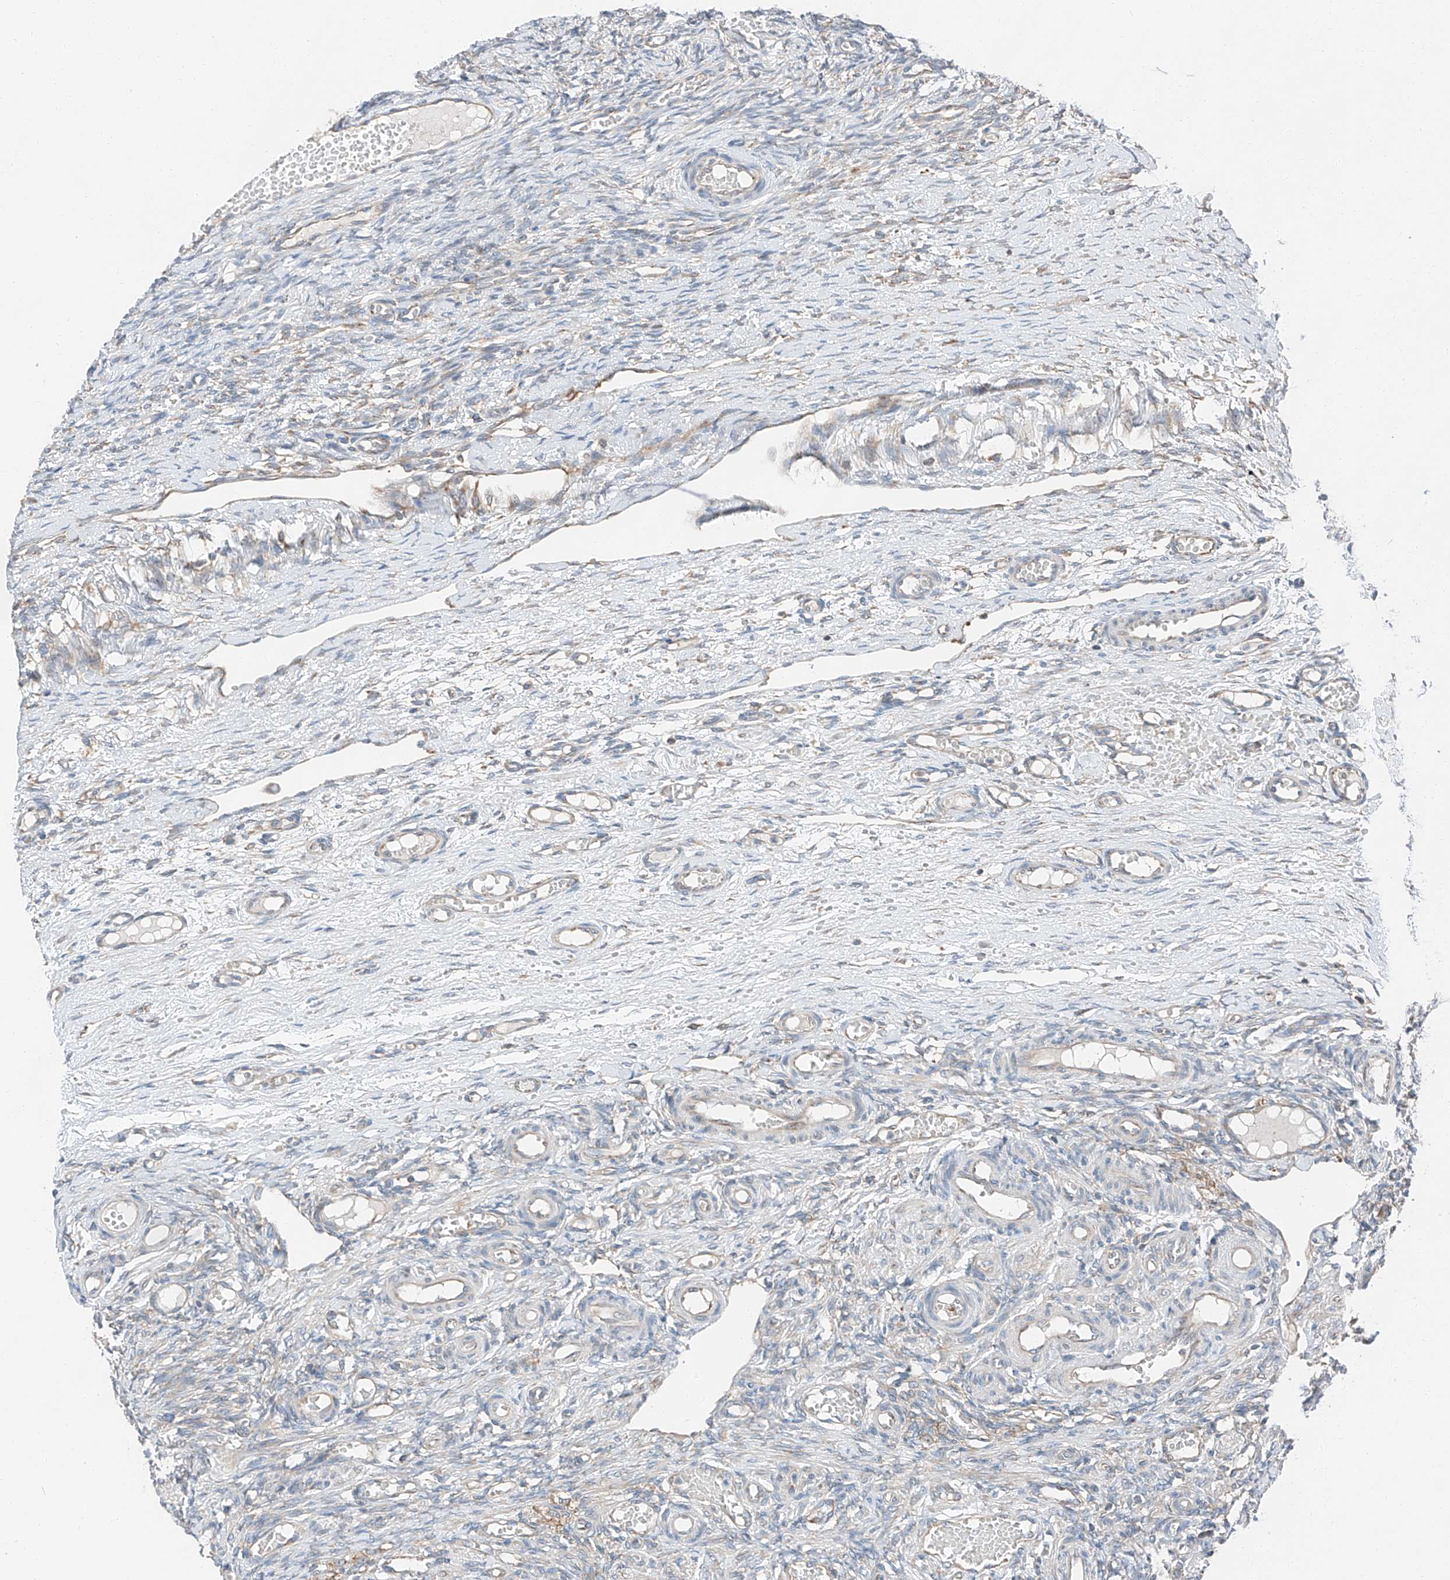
{"staining": {"intensity": "negative", "quantity": "none", "location": "none"}, "tissue": "ovary", "cell_type": "Ovarian stroma cells", "image_type": "normal", "snomed": [{"axis": "morphology", "description": "Adenocarcinoma, NOS"}, {"axis": "topography", "description": "Endometrium"}], "caption": "There is no significant expression in ovarian stroma cells of ovary. (Immunohistochemistry, brightfield microscopy, high magnification).", "gene": "ZC3H15", "patient": {"sex": "female", "age": 32}}